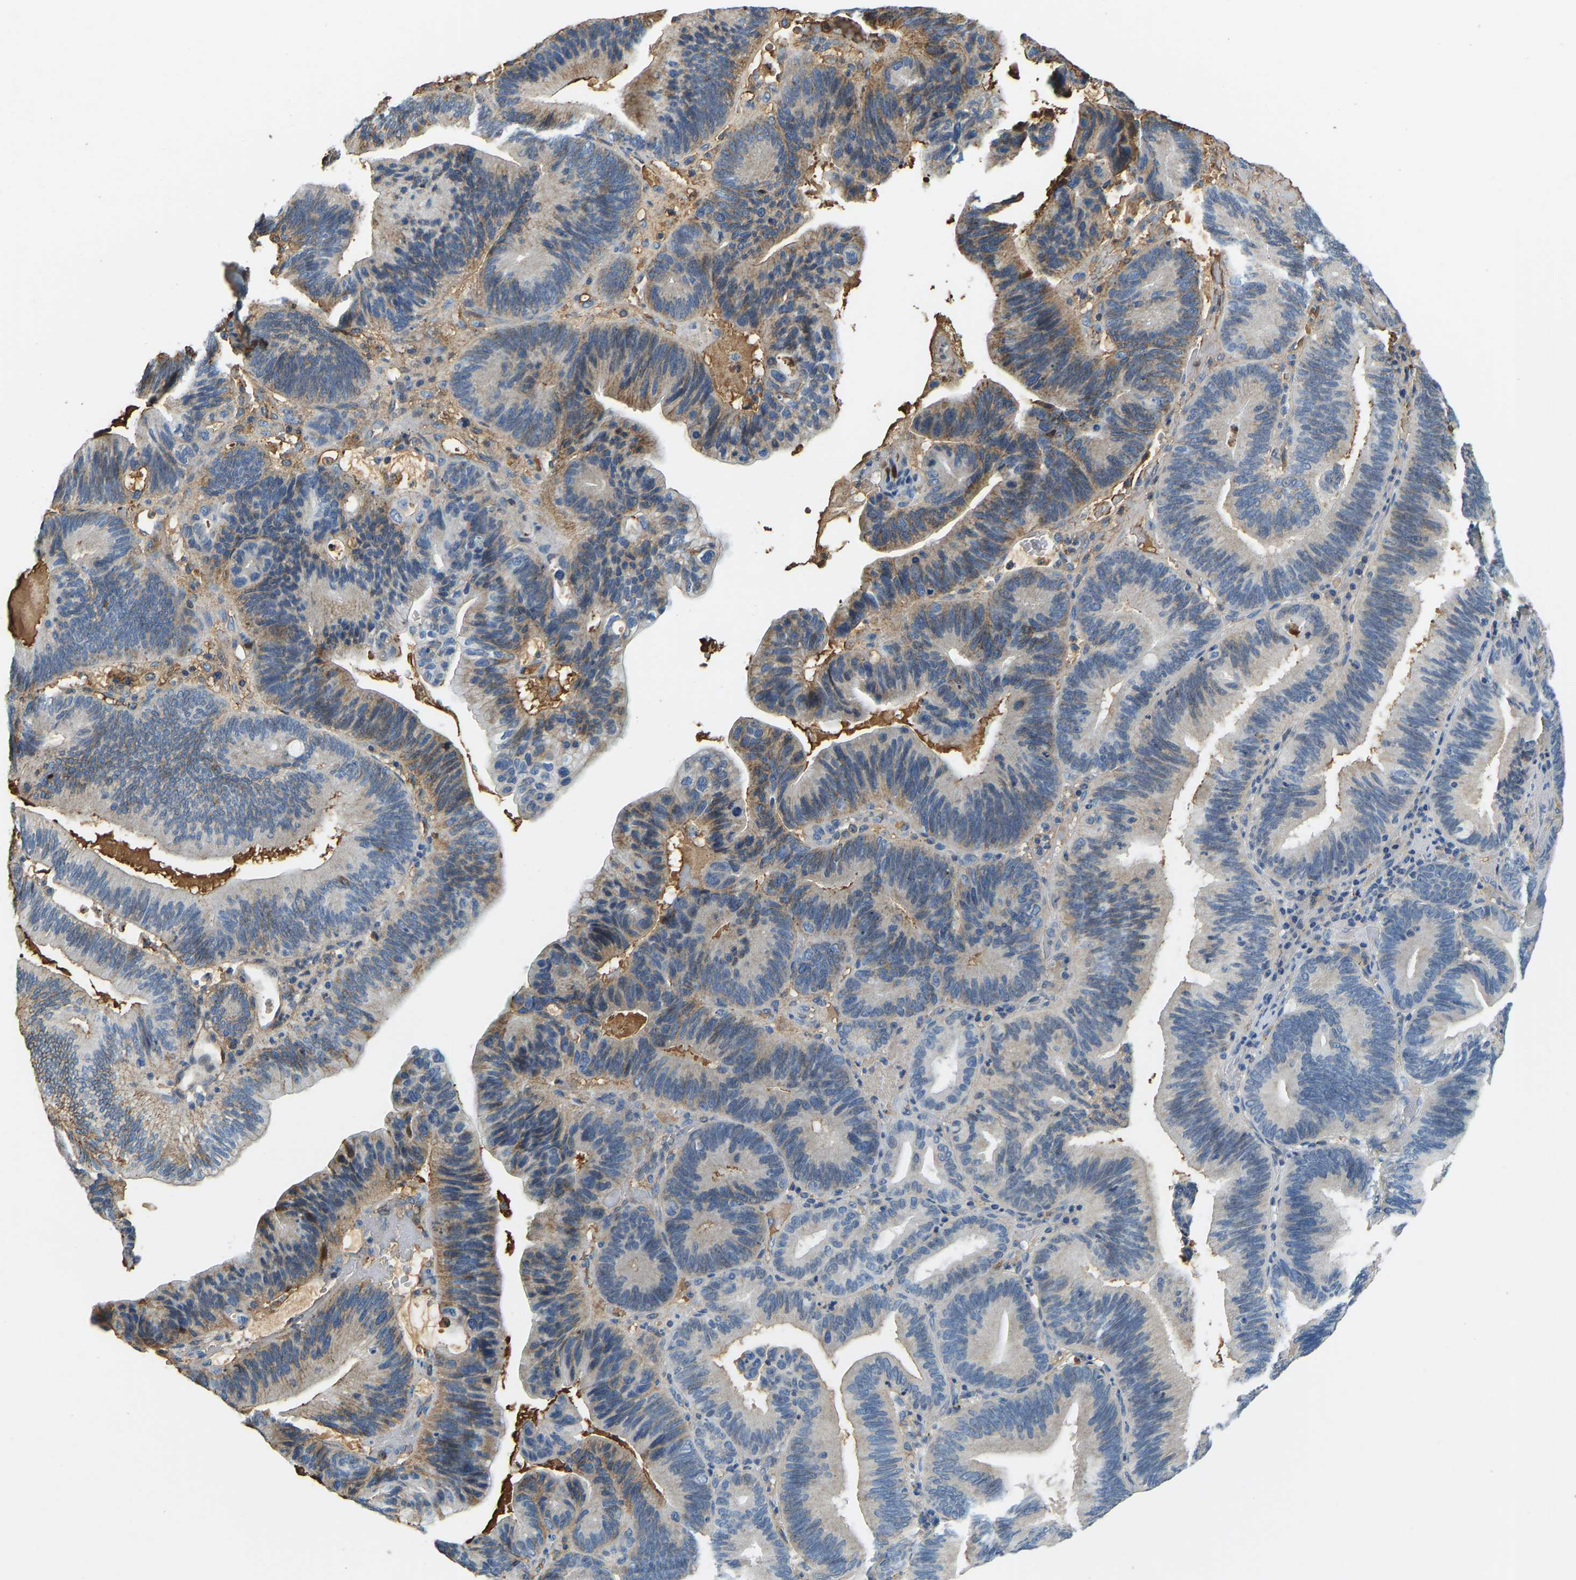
{"staining": {"intensity": "weak", "quantity": "<25%", "location": "cytoplasmic/membranous"}, "tissue": "pancreatic cancer", "cell_type": "Tumor cells", "image_type": "cancer", "snomed": [{"axis": "morphology", "description": "Adenocarcinoma, NOS"}, {"axis": "topography", "description": "Pancreas"}], "caption": "High magnification brightfield microscopy of pancreatic adenocarcinoma stained with DAB (brown) and counterstained with hematoxylin (blue): tumor cells show no significant expression. Nuclei are stained in blue.", "gene": "THBS4", "patient": {"sex": "male", "age": 82}}